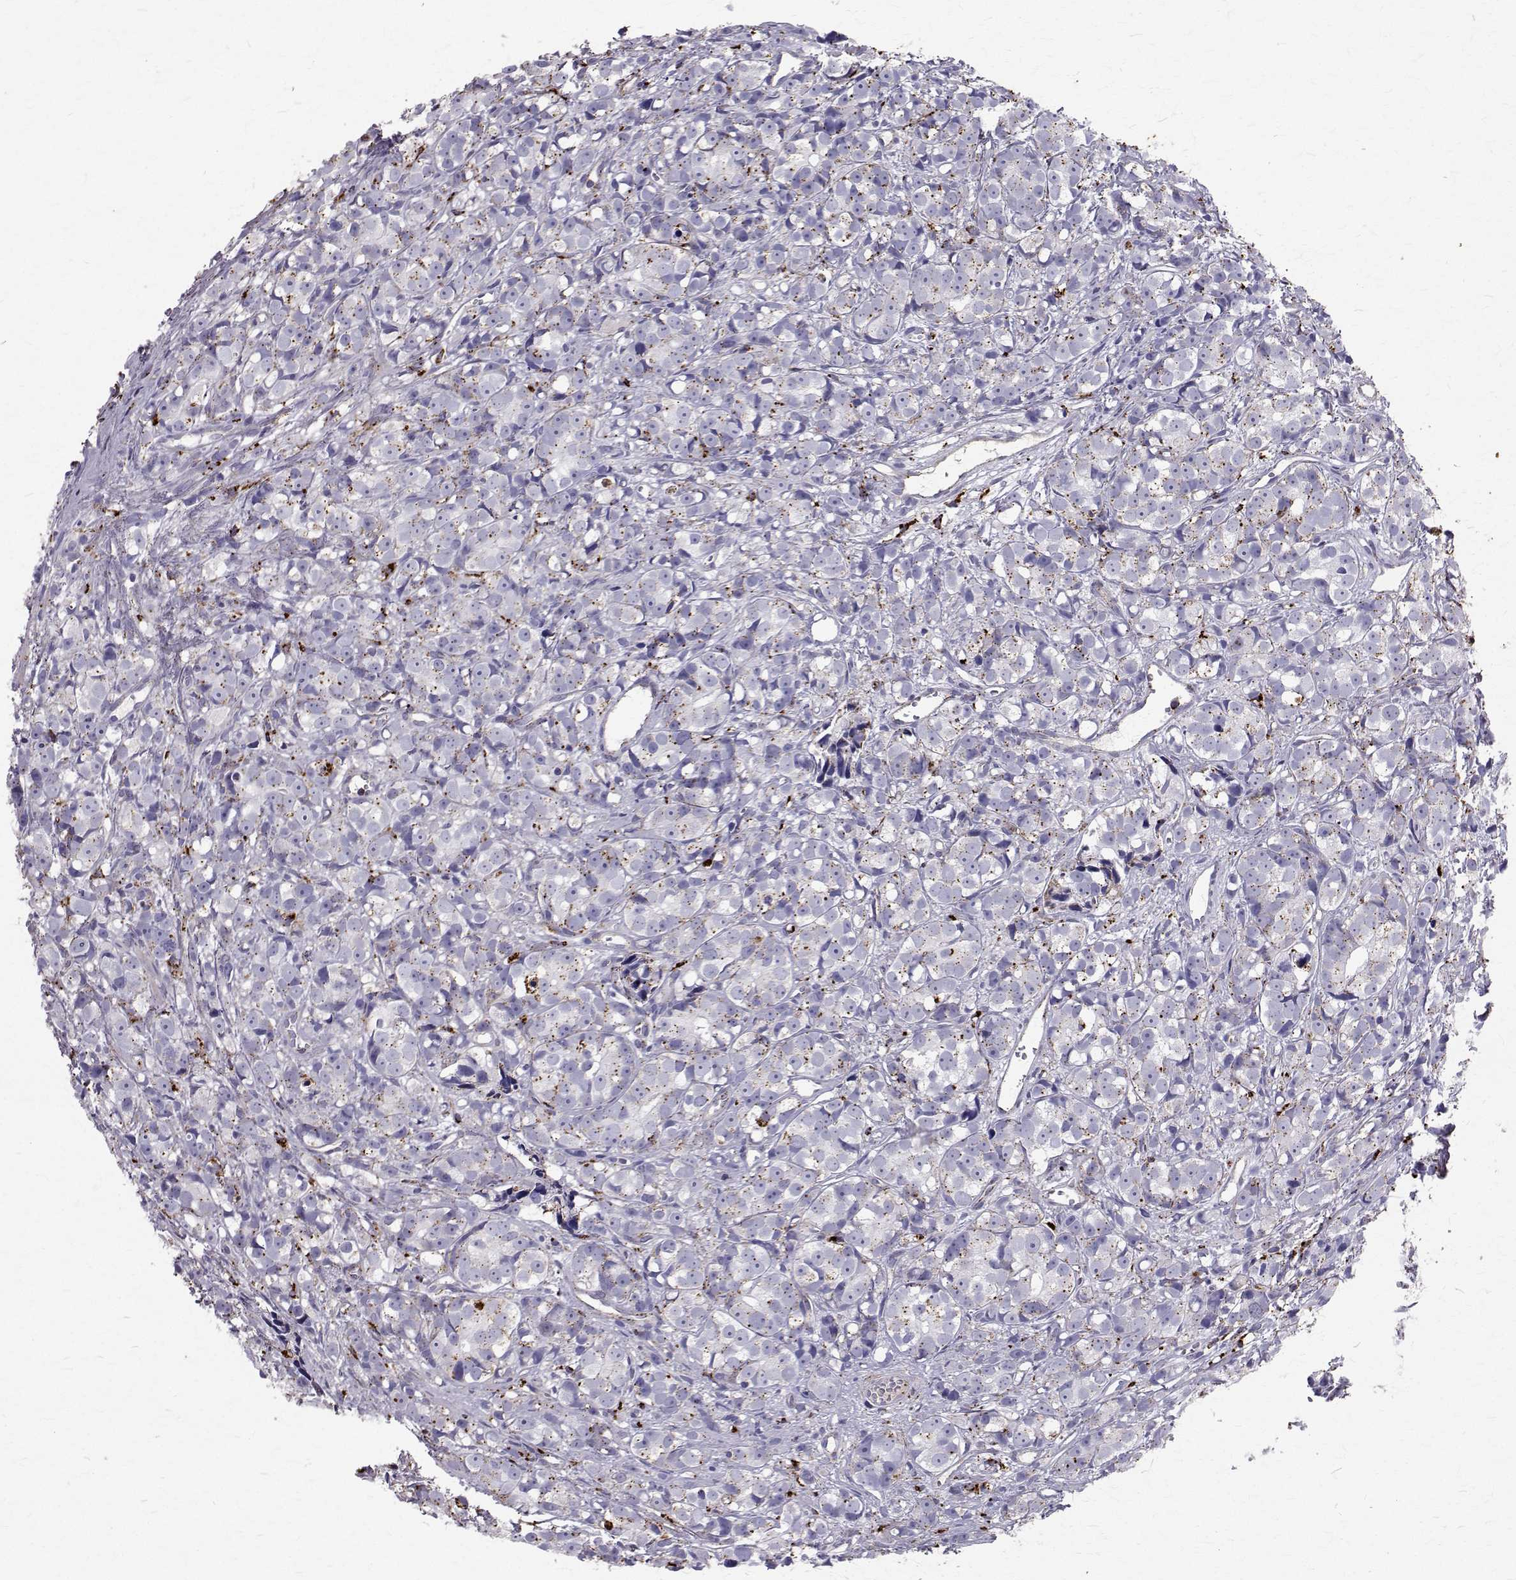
{"staining": {"intensity": "moderate", "quantity": "<25%", "location": "cytoplasmic/membranous"}, "tissue": "prostate cancer", "cell_type": "Tumor cells", "image_type": "cancer", "snomed": [{"axis": "morphology", "description": "Adenocarcinoma, High grade"}, {"axis": "topography", "description": "Prostate"}], "caption": "Prostate cancer stained for a protein shows moderate cytoplasmic/membranous positivity in tumor cells.", "gene": "TPP1", "patient": {"sex": "male", "age": 77}}